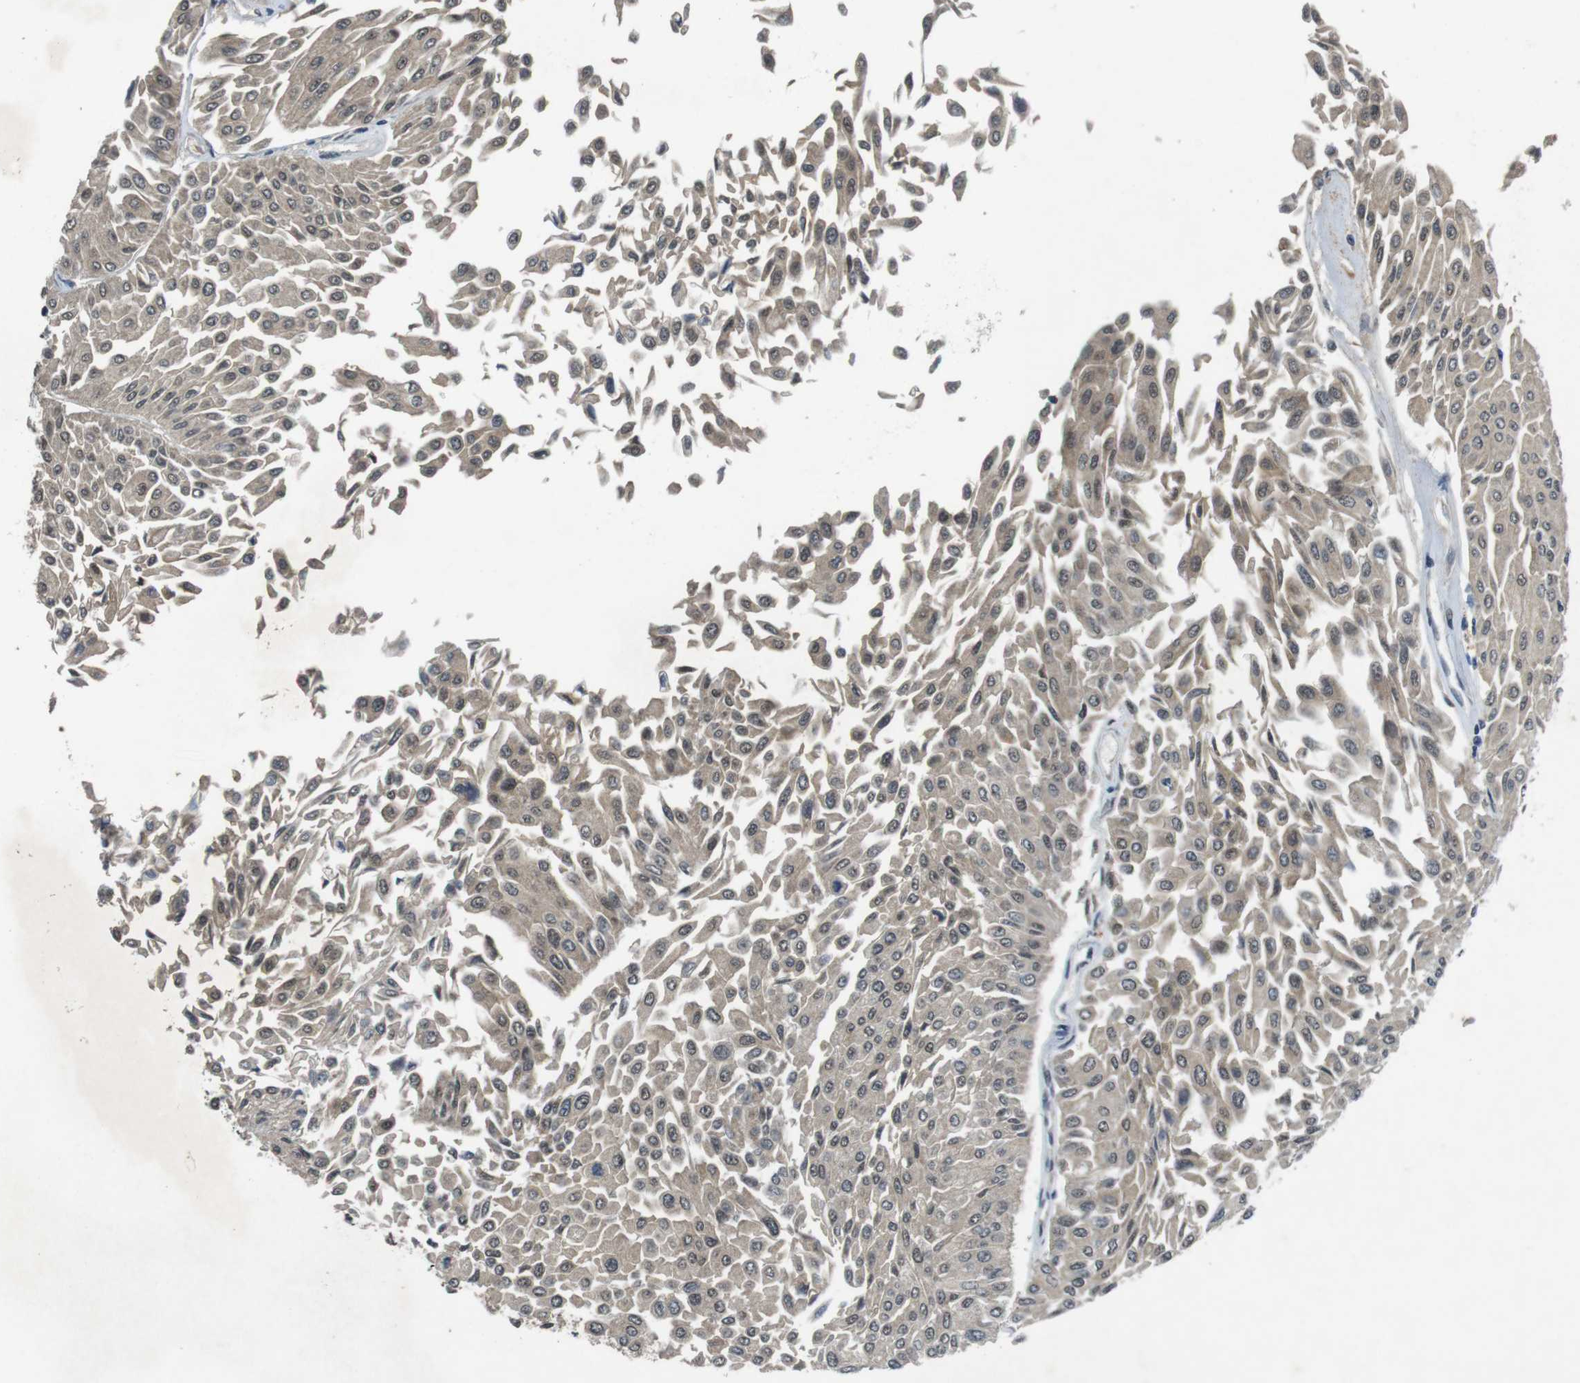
{"staining": {"intensity": "weak", "quantity": ">75%", "location": "cytoplasmic/membranous"}, "tissue": "urothelial cancer", "cell_type": "Tumor cells", "image_type": "cancer", "snomed": [{"axis": "morphology", "description": "Urothelial carcinoma, Low grade"}, {"axis": "topography", "description": "Urinary bladder"}], "caption": "Urothelial cancer stained for a protein exhibits weak cytoplasmic/membranous positivity in tumor cells. (DAB IHC, brown staining for protein, blue staining for nuclei).", "gene": "USP7", "patient": {"sex": "male", "age": 67}}